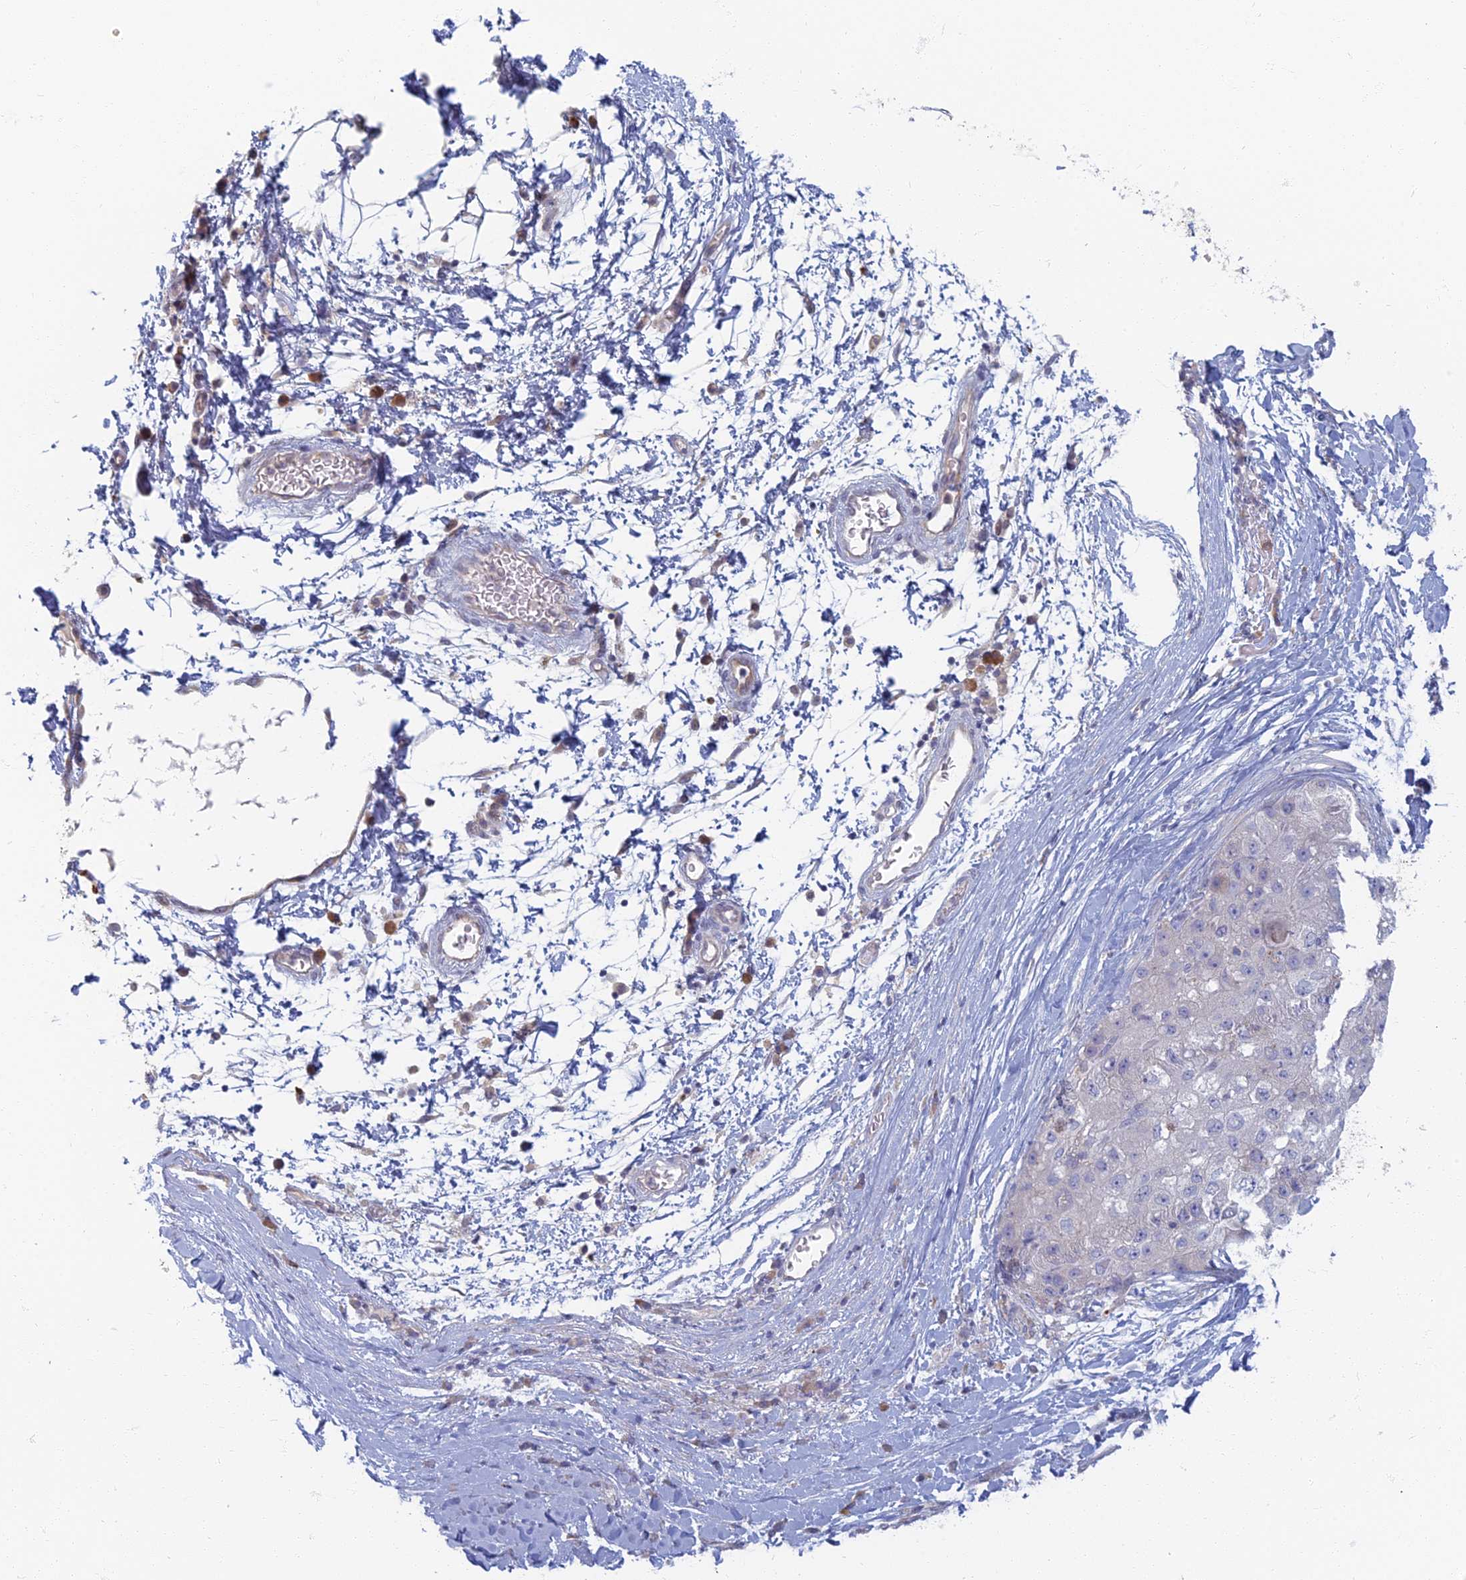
{"staining": {"intensity": "negative", "quantity": "none", "location": "none"}, "tissue": "liver cancer", "cell_type": "Tumor cells", "image_type": "cancer", "snomed": [{"axis": "morphology", "description": "Carcinoma, Hepatocellular, NOS"}, {"axis": "topography", "description": "Liver"}], "caption": "This is a photomicrograph of immunohistochemistry staining of liver cancer (hepatocellular carcinoma), which shows no staining in tumor cells. (Immunohistochemistry (ihc), brightfield microscopy, high magnification).", "gene": "CHMP4B", "patient": {"sex": "male", "age": 80}}